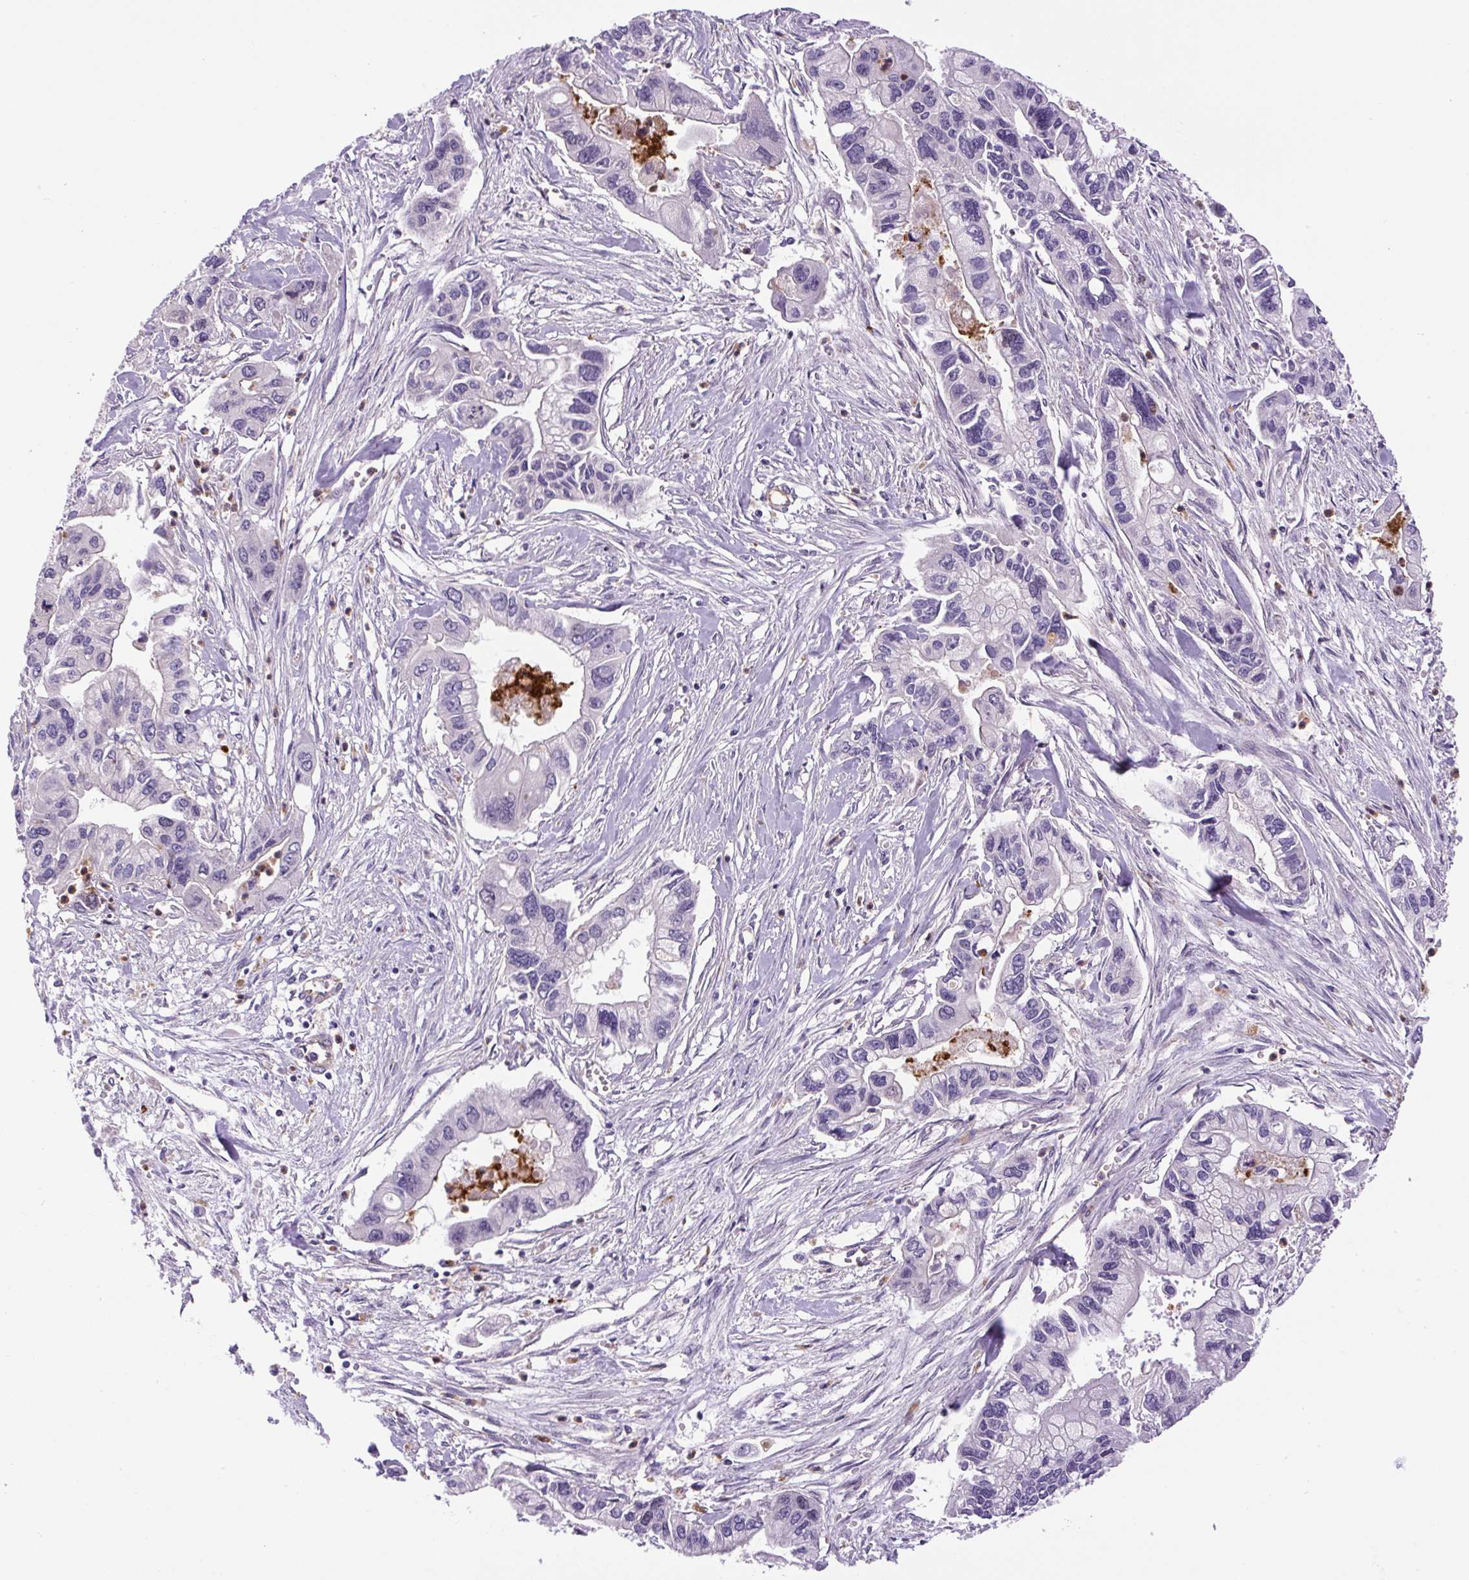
{"staining": {"intensity": "negative", "quantity": "none", "location": "none"}, "tissue": "pancreatic cancer", "cell_type": "Tumor cells", "image_type": "cancer", "snomed": [{"axis": "morphology", "description": "Adenocarcinoma, NOS"}, {"axis": "topography", "description": "Pancreas"}], "caption": "Immunohistochemistry (IHC) micrograph of neoplastic tissue: adenocarcinoma (pancreatic) stained with DAB reveals no significant protein positivity in tumor cells.", "gene": "KIFC1", "patient": {"sex": "male", "age": 62}}